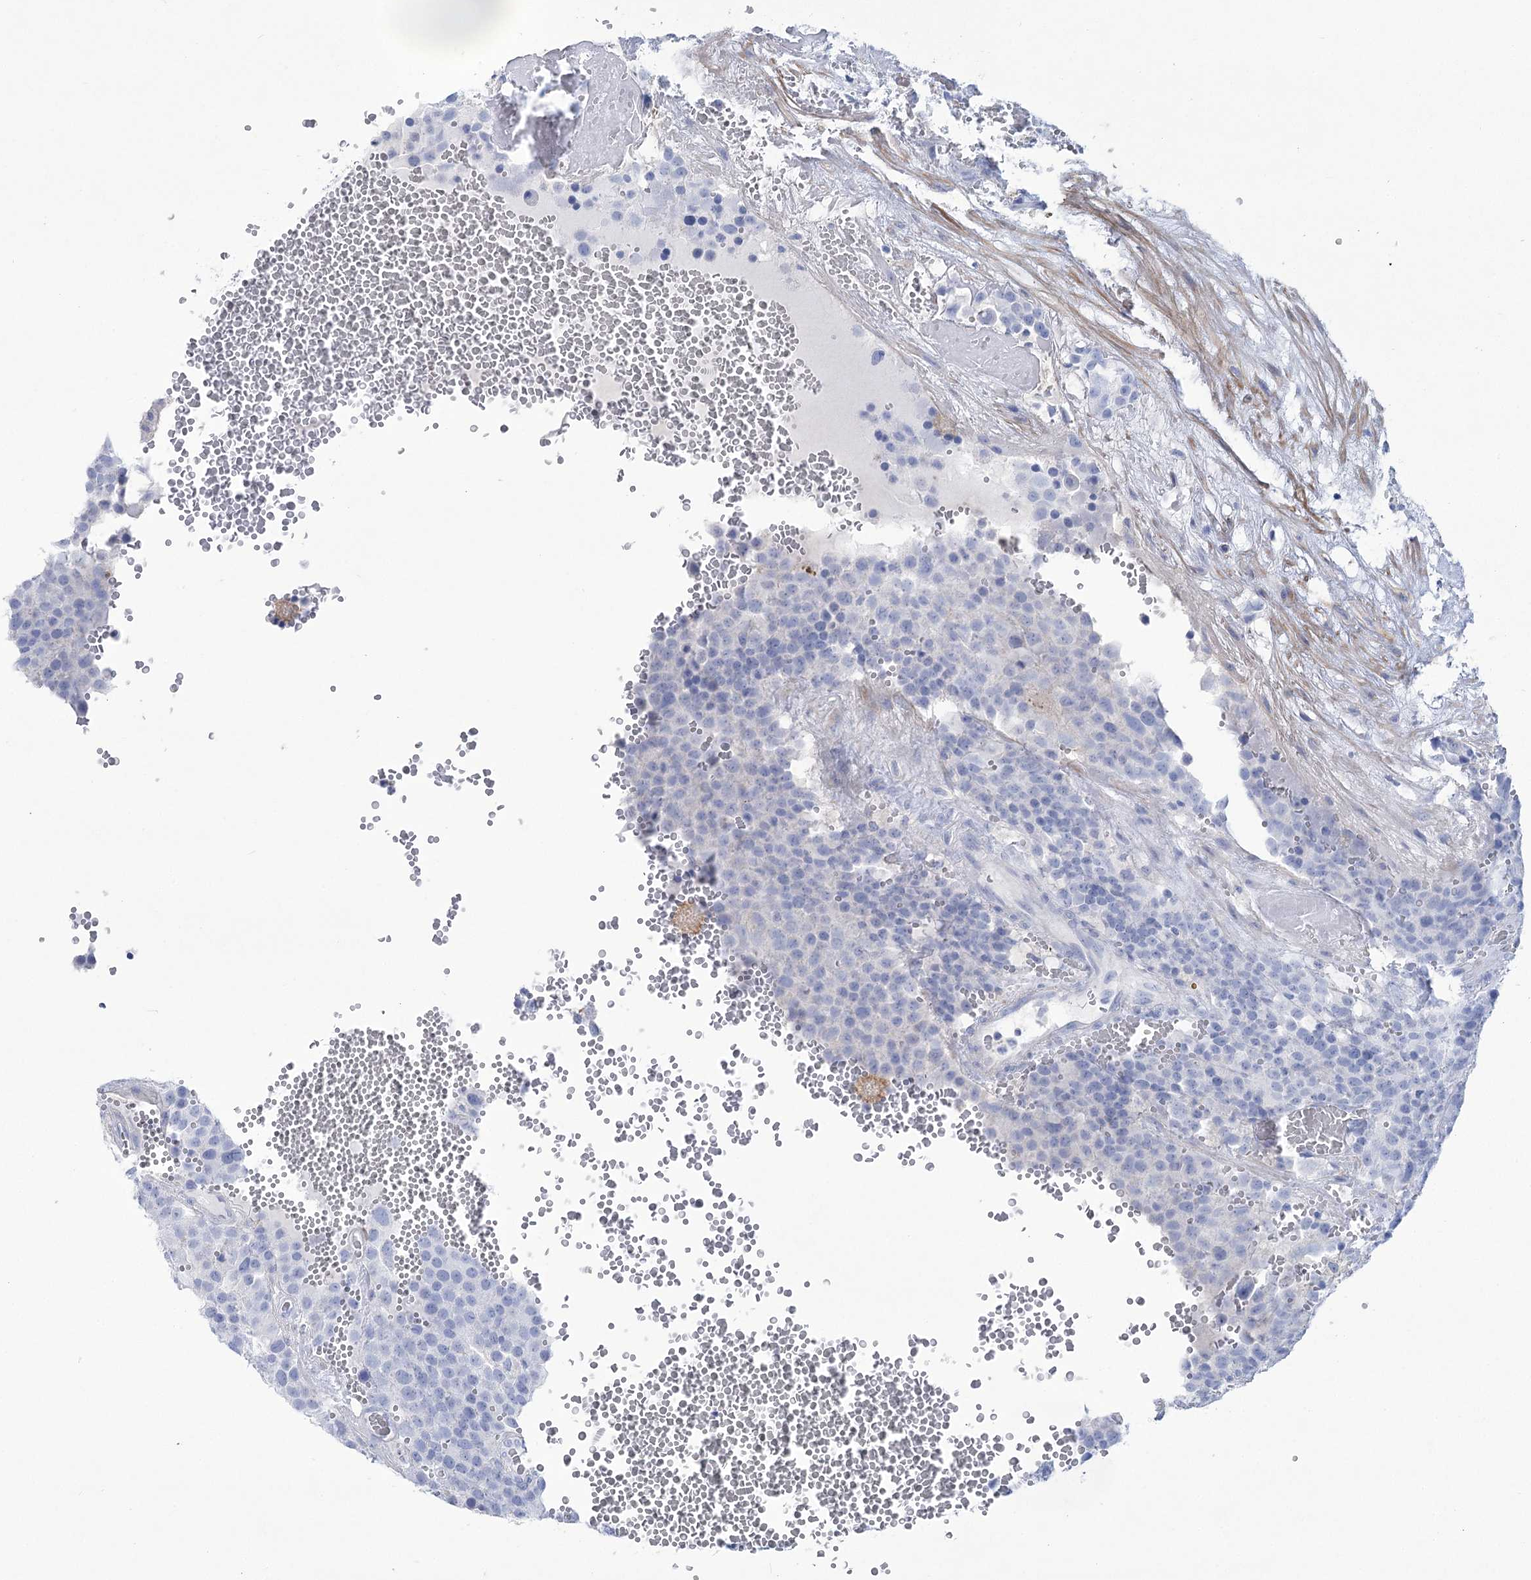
{"staining": {"intensity": "negative", "quantity": "none", "location": "none"}, "tissue": "testis cancer", "cell_type": "Tumor cells", "image_type": "cancer", "snomed": [{"axis": "morphology", "description": "Seminoma, NOS"}, {"axis": "topography", "description": "Testis"}], "caption": "Immunohistochemical staining of human testis seminoma shows no significant staining in tumor cells.", "gene": "PCDHA1", "patient": {"sex": "male", "age": 71}}